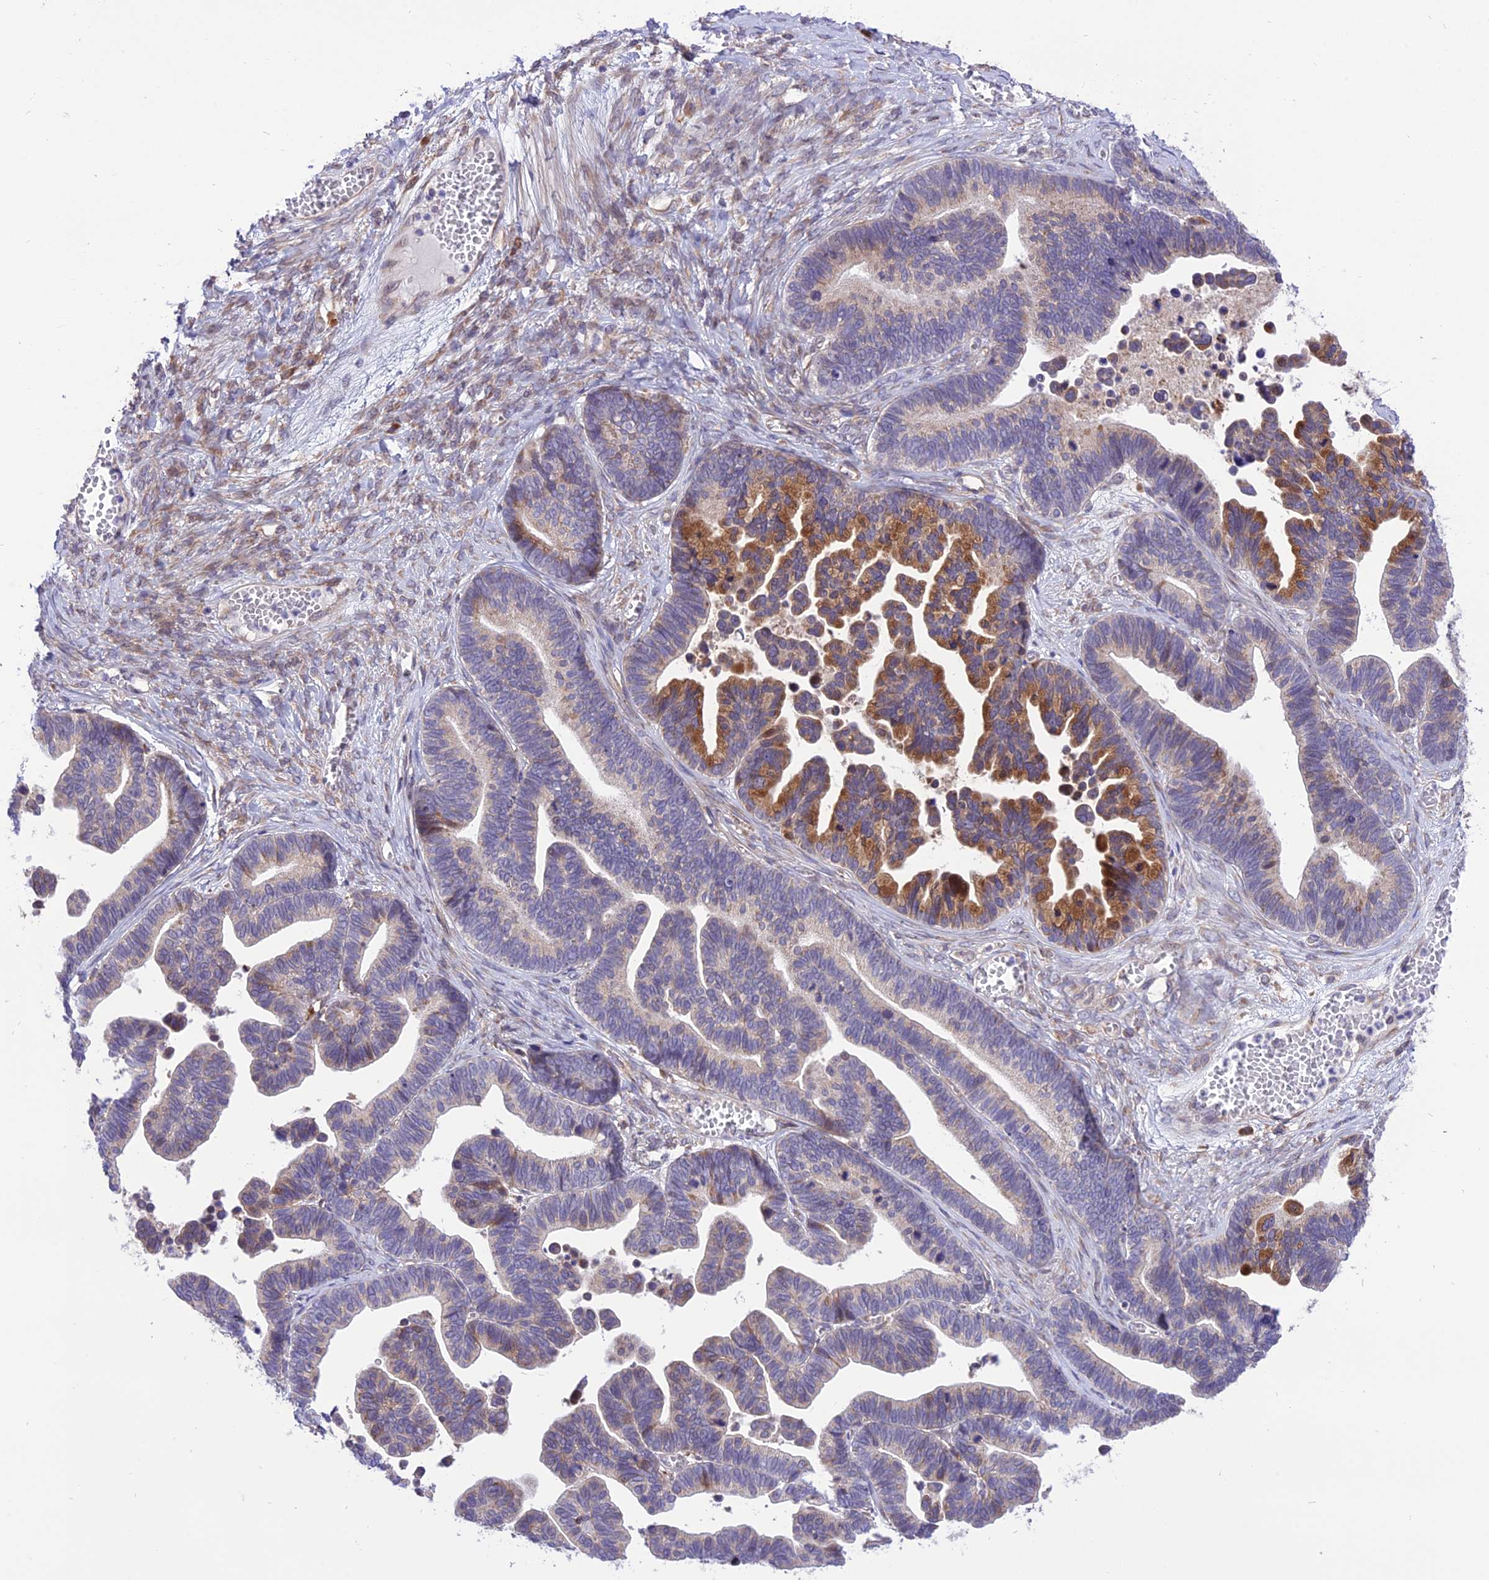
{"staining": {"intensity": "moderate", "quantity": "25%-75%", "location": "cytoplasmic/membranous"}, "tissue": "ovarian cancer", "cell_type": "Tumor cells", "image_type": "cancer", "snomed": [{"axis": "morphology", "description": "Cystadenocarcinoma, serous, NOS"}, {"axis": "topography", "description": "Ovary"}], "caption": "Ovarian cancer (serous cystadenocarcinoma) stained for a protein displays moderate cytoplasmic/membranous positivity in tumor cells. (Stains: DAB in brown, nuclei in blue, Microscopy: brightfield microscopy at high magnification).", "gene": "ARMCX6", "patient": {"sex": "female", "age": 56}}